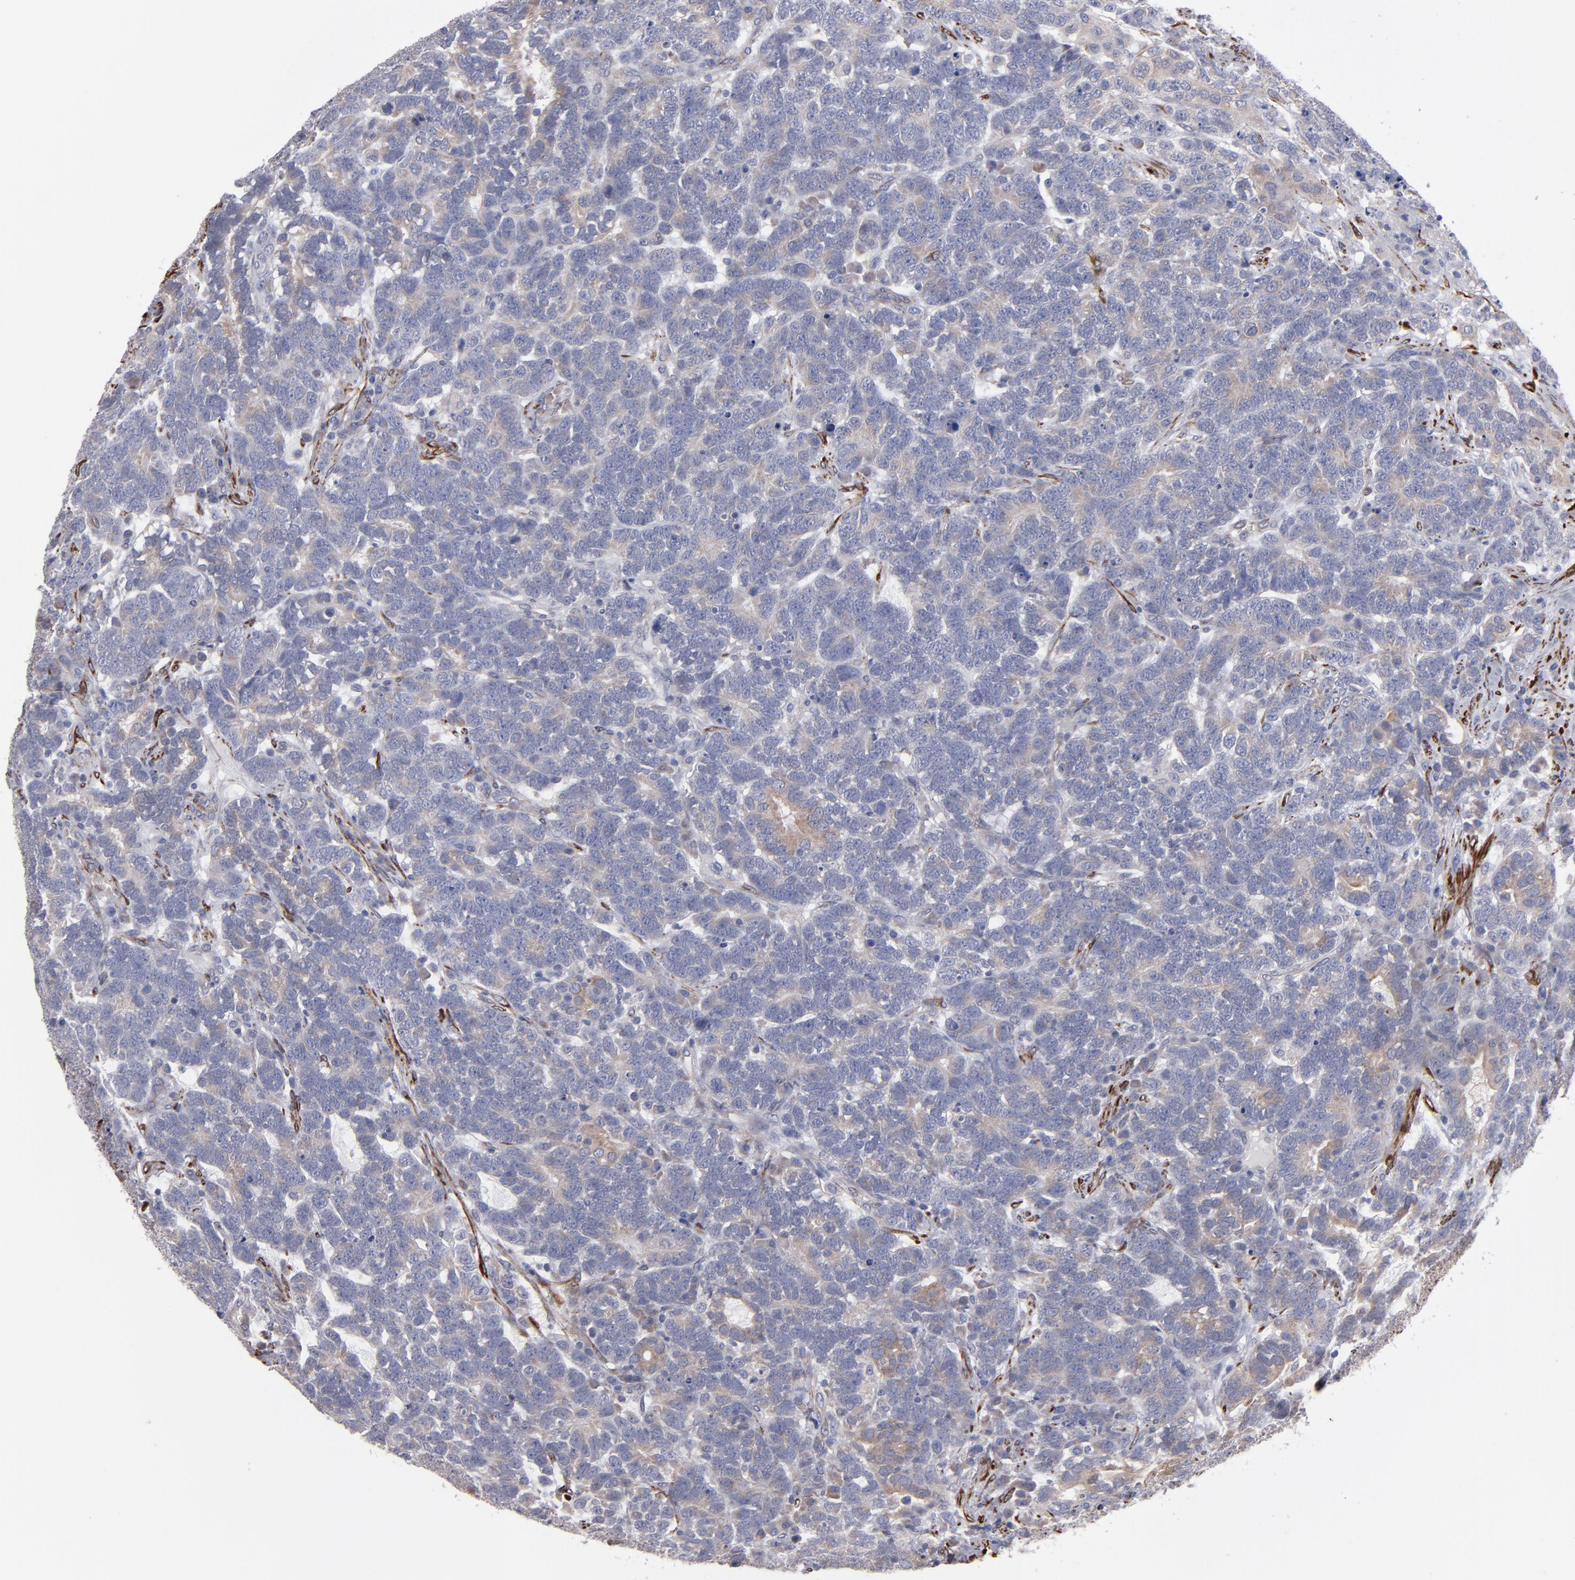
{"staining": {"intensity": "weak", "quantity": "25%-75%", "location": "cytoplasmic/membranous"}, "tissue": "testis cancer", "cell_type": "Tumor cells", "image_type": "cancer", "snomed": [{"axis": "morphology", "description": "Carcinoma, Embryonal, NOS"}, {"axis": "topography", "description": "Testis"}], "caption": "This is an image of immunohistochemistry staining of testis cancer (embryonal carcinoma), which shows weak positivity in the cytoplasmic/membranous of tumor cells.", "gene": "SLMAP", "patient": {"sex": "male", "age": 26}}